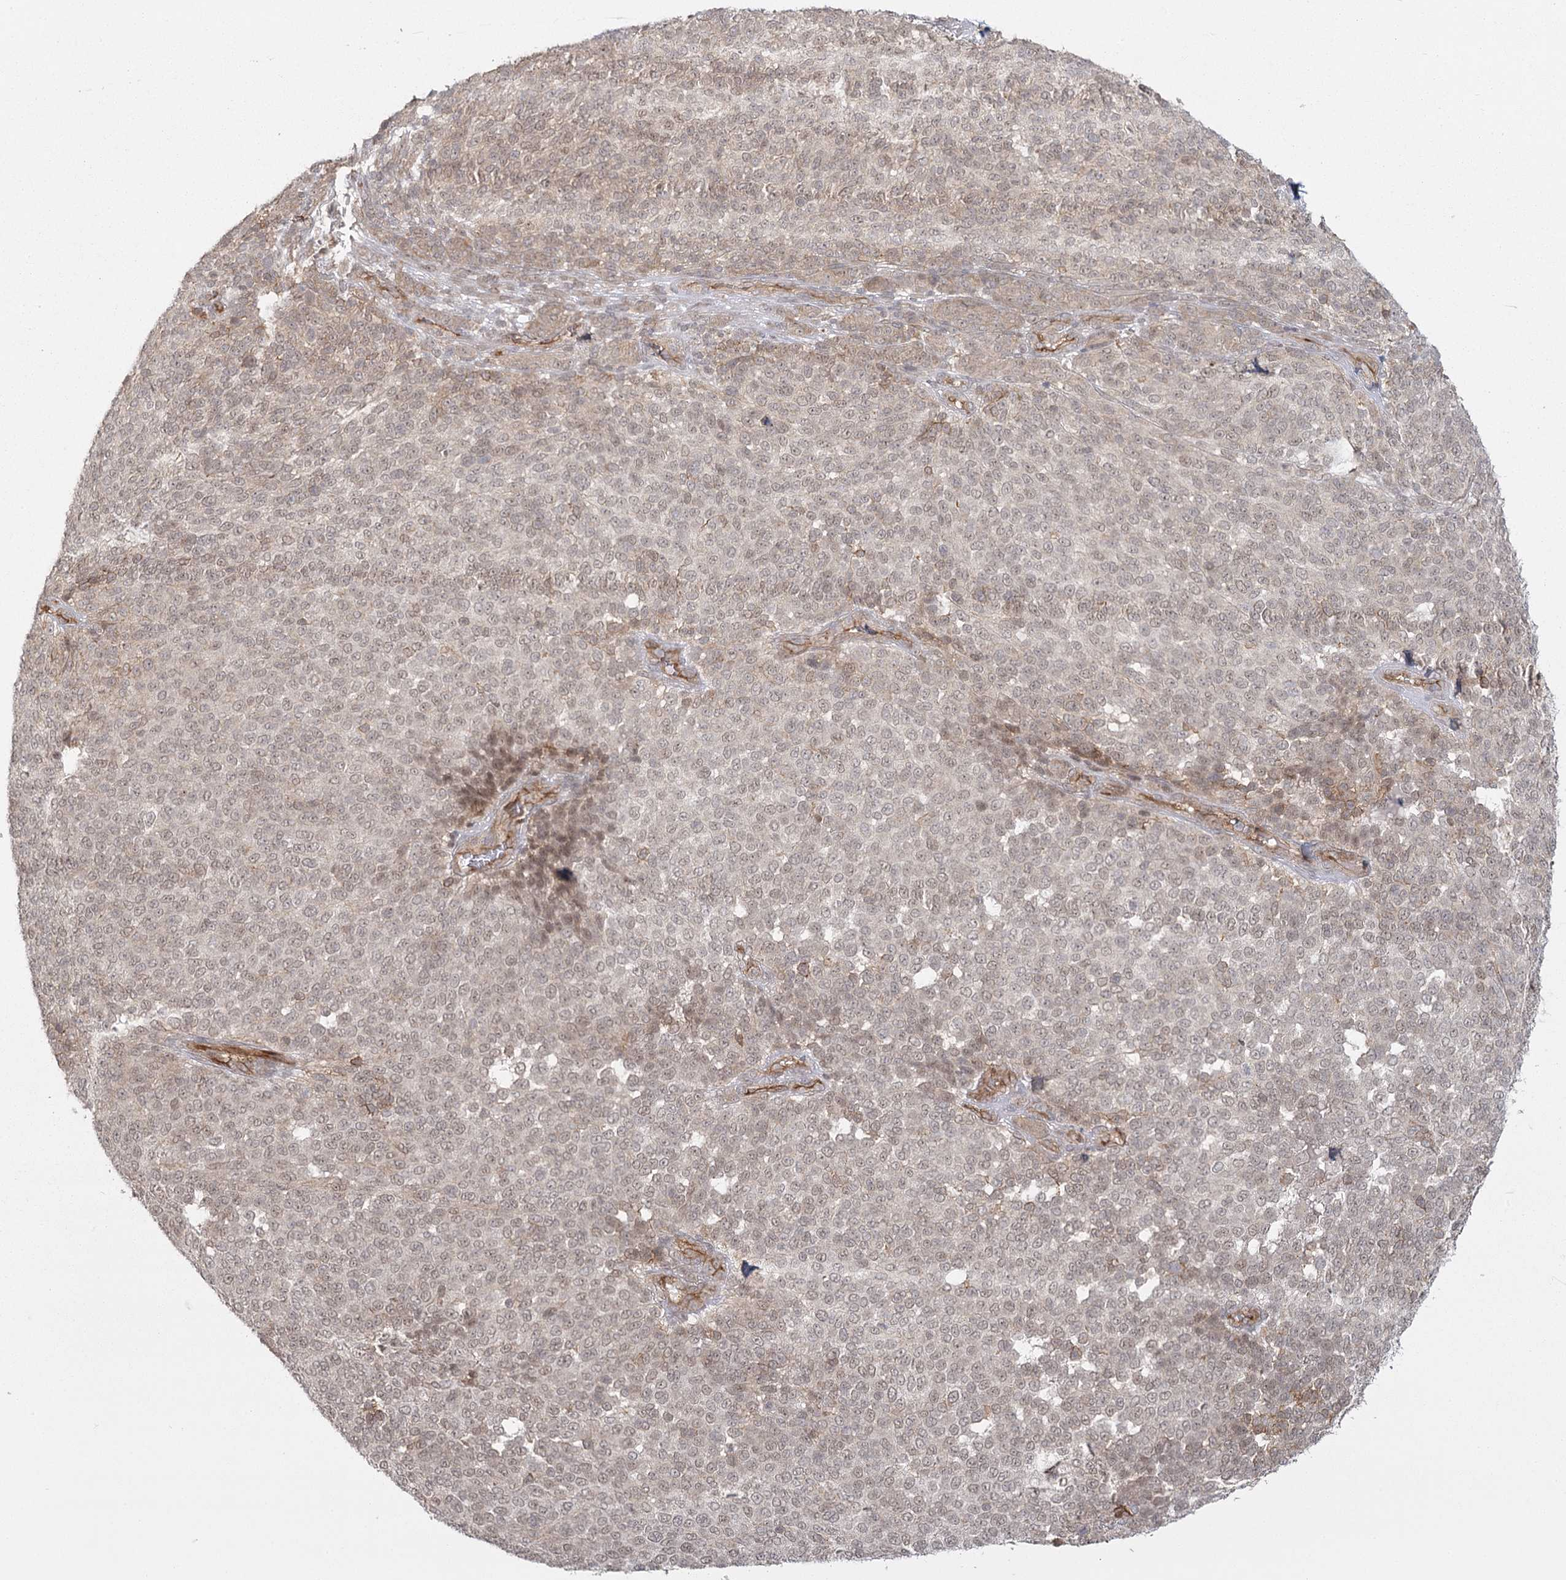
{"staining": {"intensity": "weak", "quantity": ">75%", "location": "cytoplasmic/membranous,nuclear"}, "tissue": "melanoma", "cell_type": "Tumor cells", "image_type": "cancer", "snomed": [{"axis": "morphology", "description": "Malignant melanoma, NOS"}, {"axis": "topography", "description": "Skin"}], "caption": "IHC photomicrograph of neoplastic tissue: human melanoma stained using immunohistochemistry shows low levels of weak protein expression localized specifically in the cytoplasmic/membranous and nuclear of tumor cells, appearing as a cytoplasmic/membranous and nuclear brown color.", "gene": "RPP14", "patient": {"sex": "male", "age": 49}}